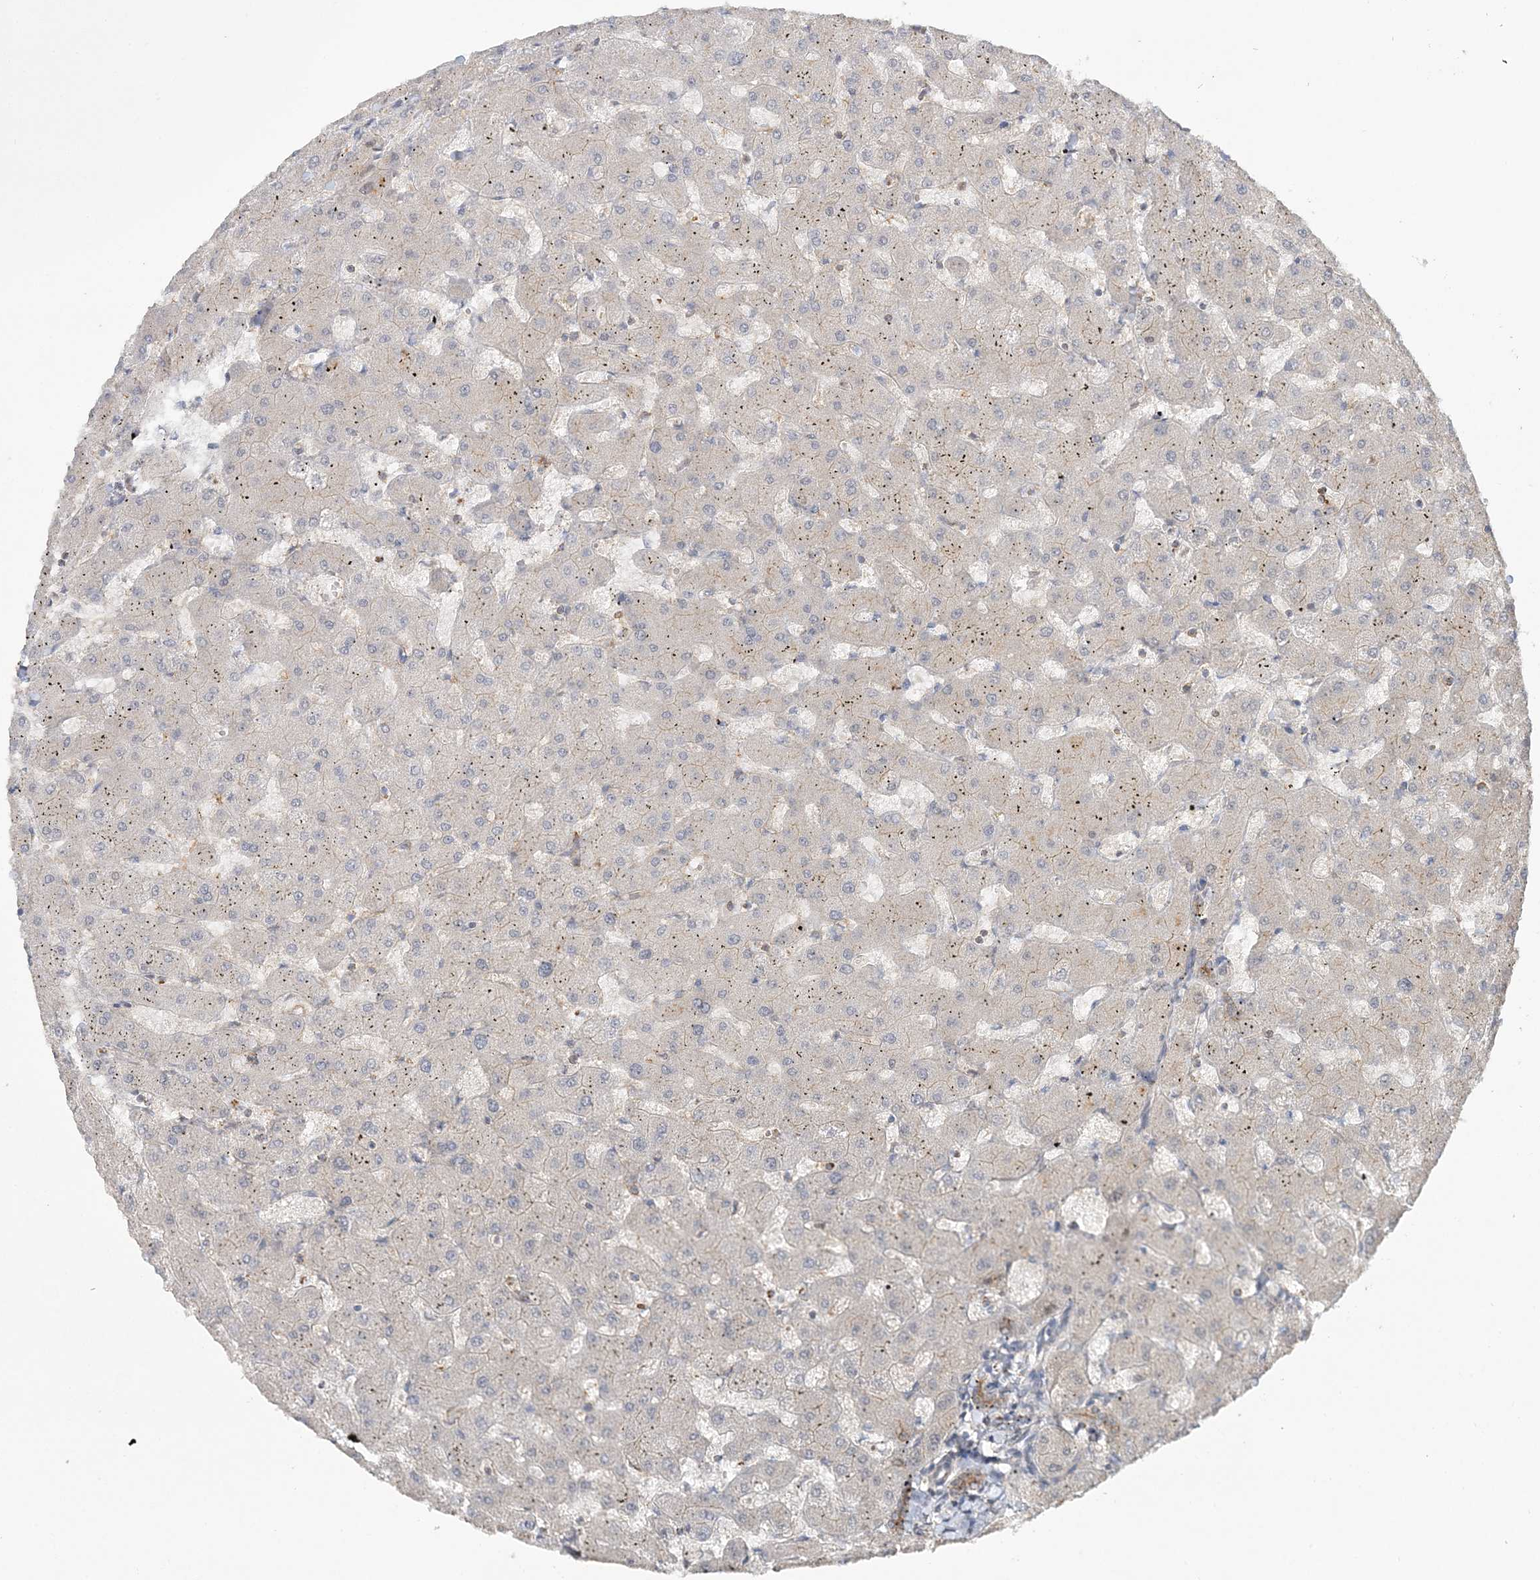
{"staining": {"intensity": "weak", "quantity": ">75%", "location": "cytoplasmic/membranous"}, "tissue": "liver", "cell_type": "Cholangiocytes", "image_type": "normal", "snomed": [{"axis": "morphology", "description": "Normal tissue, NOS"}, {"axis": "topography", "description": "Liver"}], "caption": "Cholangiocytes show low levels of weak cytoplasmic/membranous staining in about >75% of cells in normal liver. (DAB = brown stain, brightfield microscopy at high magnification).", "gene": "MAT2B", "patient": {"sex": "female", "age": 63}}